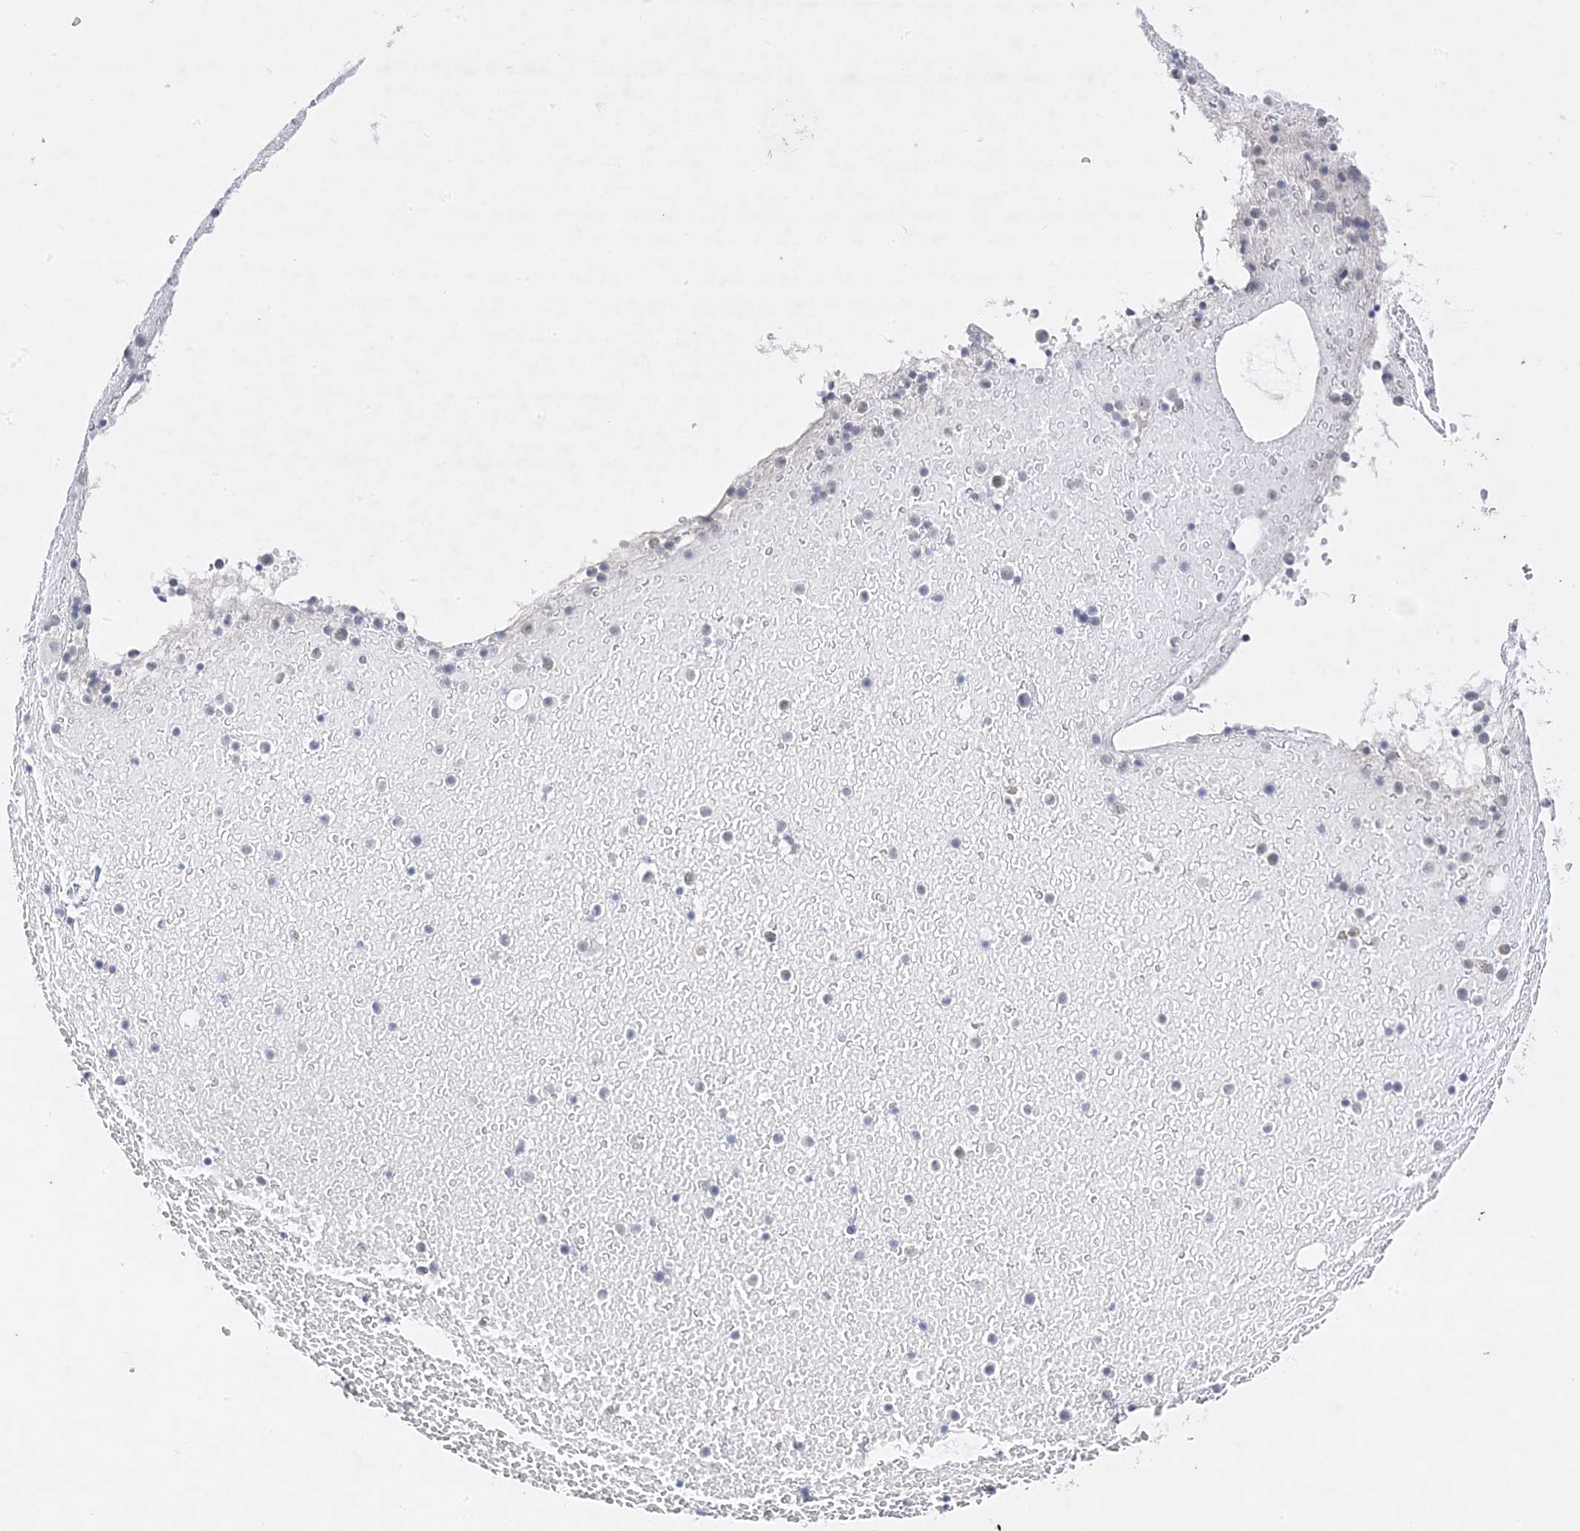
{"staining": {"intensity": "negative", "quantity": "none", "location": "none"}, "tissue": "bone marrow", "cell_type": "Hematopoietic cells", "image_type": "normal", "snomed": [{"axis": "morphology", "description": "Normal tissue, NOS"}, {"axis": "topography", "description": "Bone marrow"}], "caption": "Normal bone marrow was stained to show a protein in brown. There is no significant expression in hematopoietic cells. Brightfield microscopy of immunohistochemistry (IHC) stained with DAB (3,3'-diaminobenzidine) (brown) and hematoxylin (blue), captured at high magnification.", "gene": "C2CD2", "patient": {"sex": "male", "age": 47}}